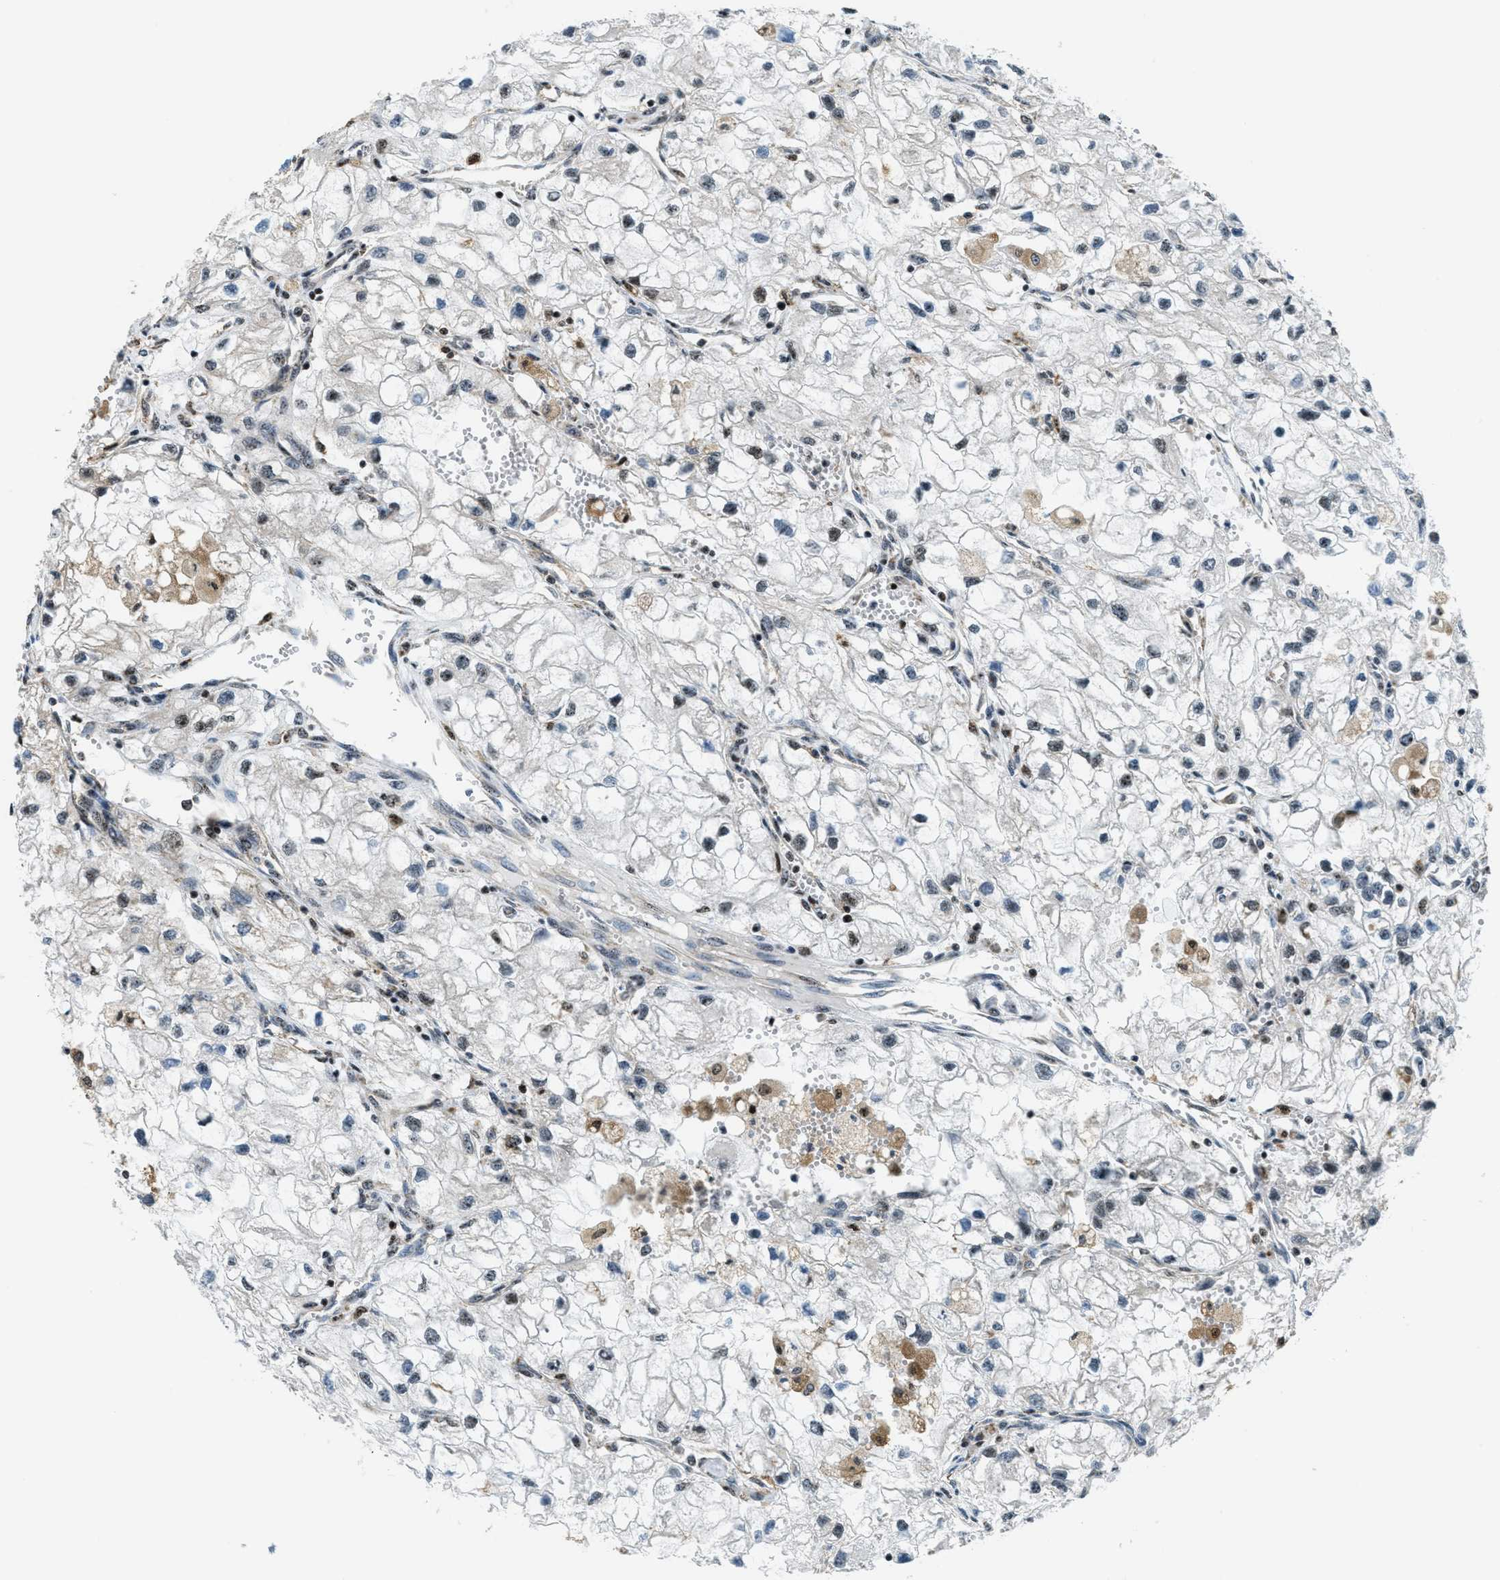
{"staining": {"intensity": "moderate", "quantity": "<25%", "location": "cytoplasmic/membranous,nuclear"}, "tissue": "renal cancer", "cell_type": "Tumor cells", "image_type": "cancer", "snomed": [{"axis": "morphology", "description": "Adenocarcinoma, NOS"}, {"axis": "topography", "description": "Kidney"}], "caption": "Moderate cytoplasmic/membranous and nuclear protein positivity is identified in about <25% of tumor cells in renal cancer (adenocarcinoma). (DAB IHC, brown staining for protein, blue staining for nuclei).", "gene": "SP100", "patient": {"sex": "female", "age": 70}}